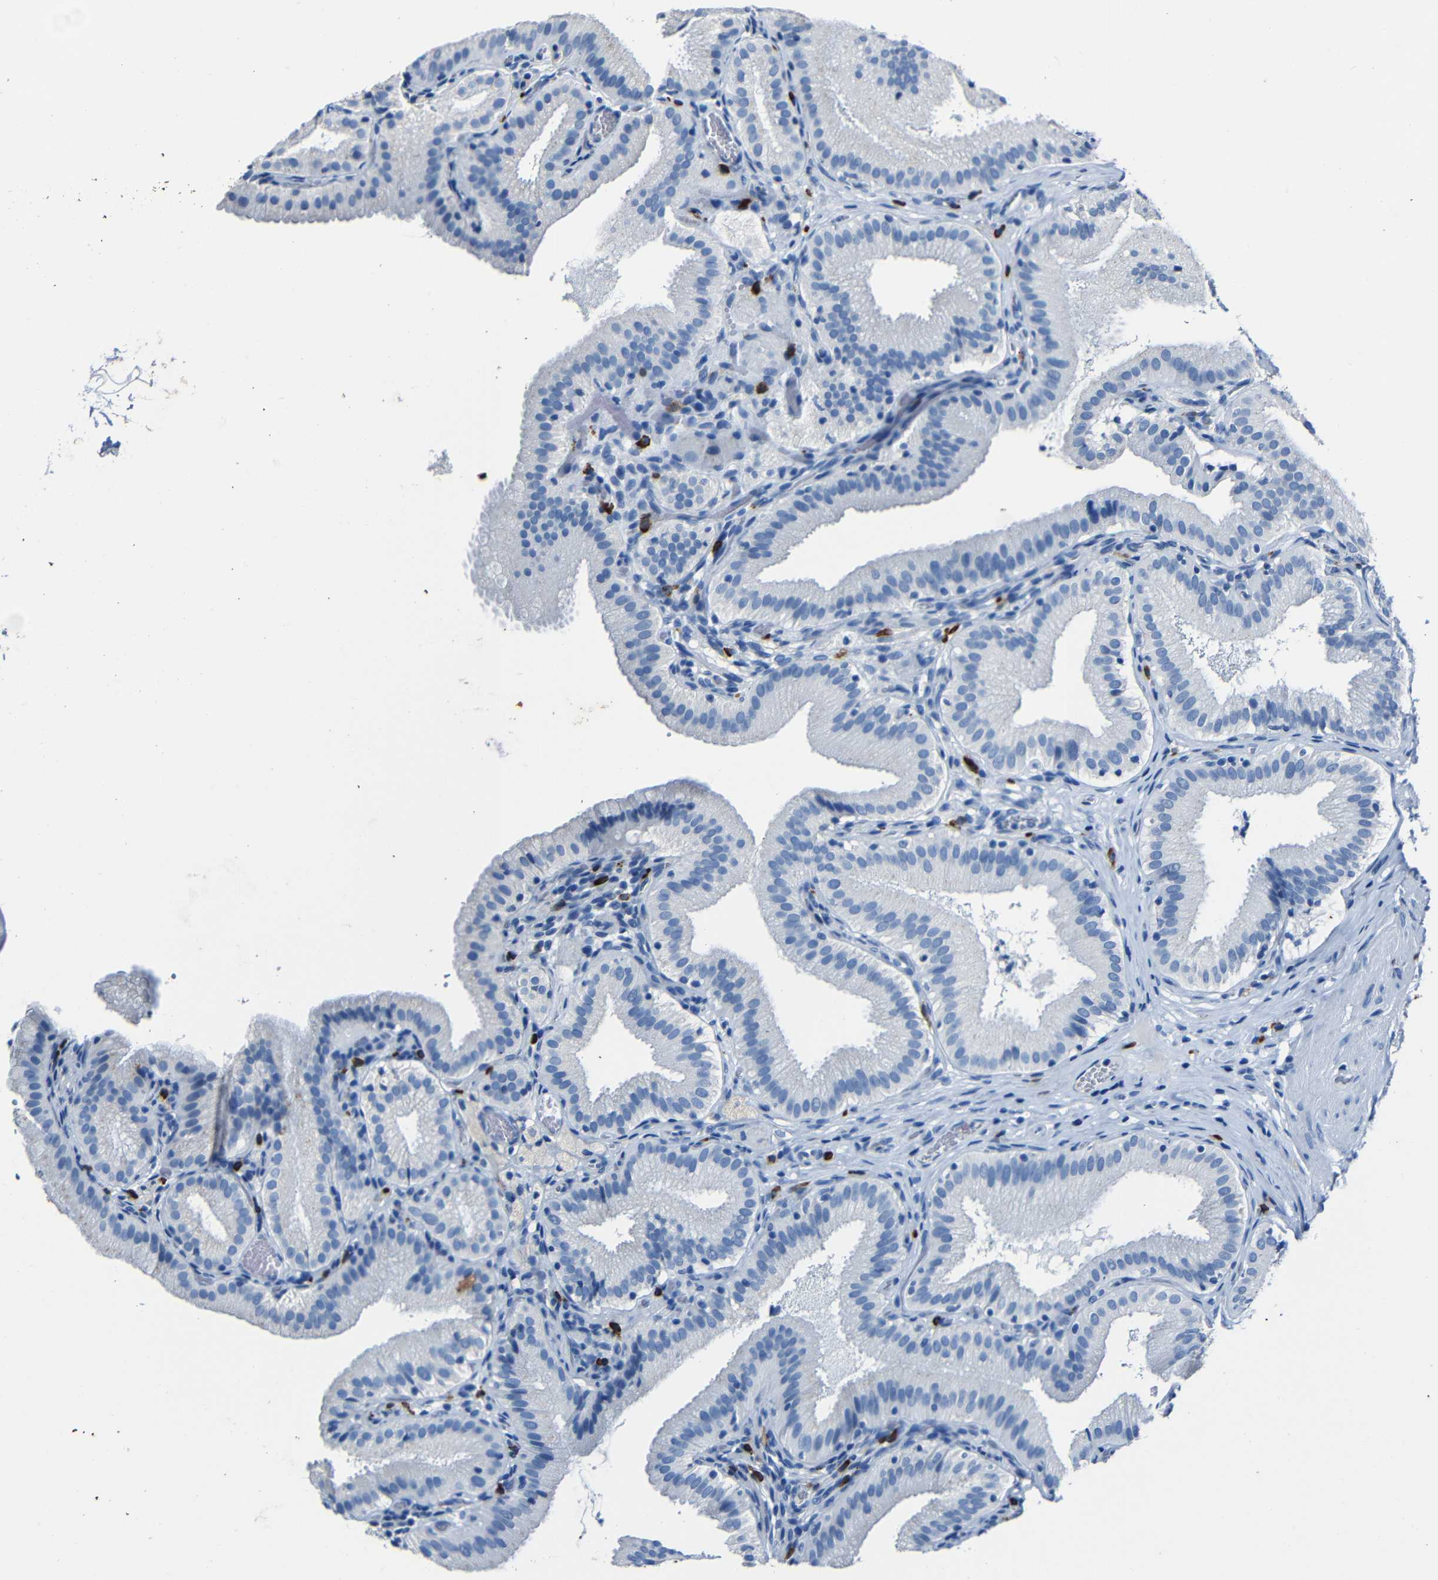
{"staining": {"intensity": "negative", "quantity": "none", "location": "none"}, "tissue": "gallbladder", "cell_type": "Glandular cells", "image_type": "normal", "snomed": [{"axis": "morphology", "description": "Normal tissue, NOS"}, {"axis": "topography", "description": "Gallbladder"}], "caption": "An immunohistochemistry (IHC) histopathology image of unremarkable gallbladder is shown. There is no staining in glandular cells of gallbladder. (Immunohistochemistry, brightfield microscopy, high magnification).", "gene": "CLDN11", "patient": {"sex": "male", "age": 54}}